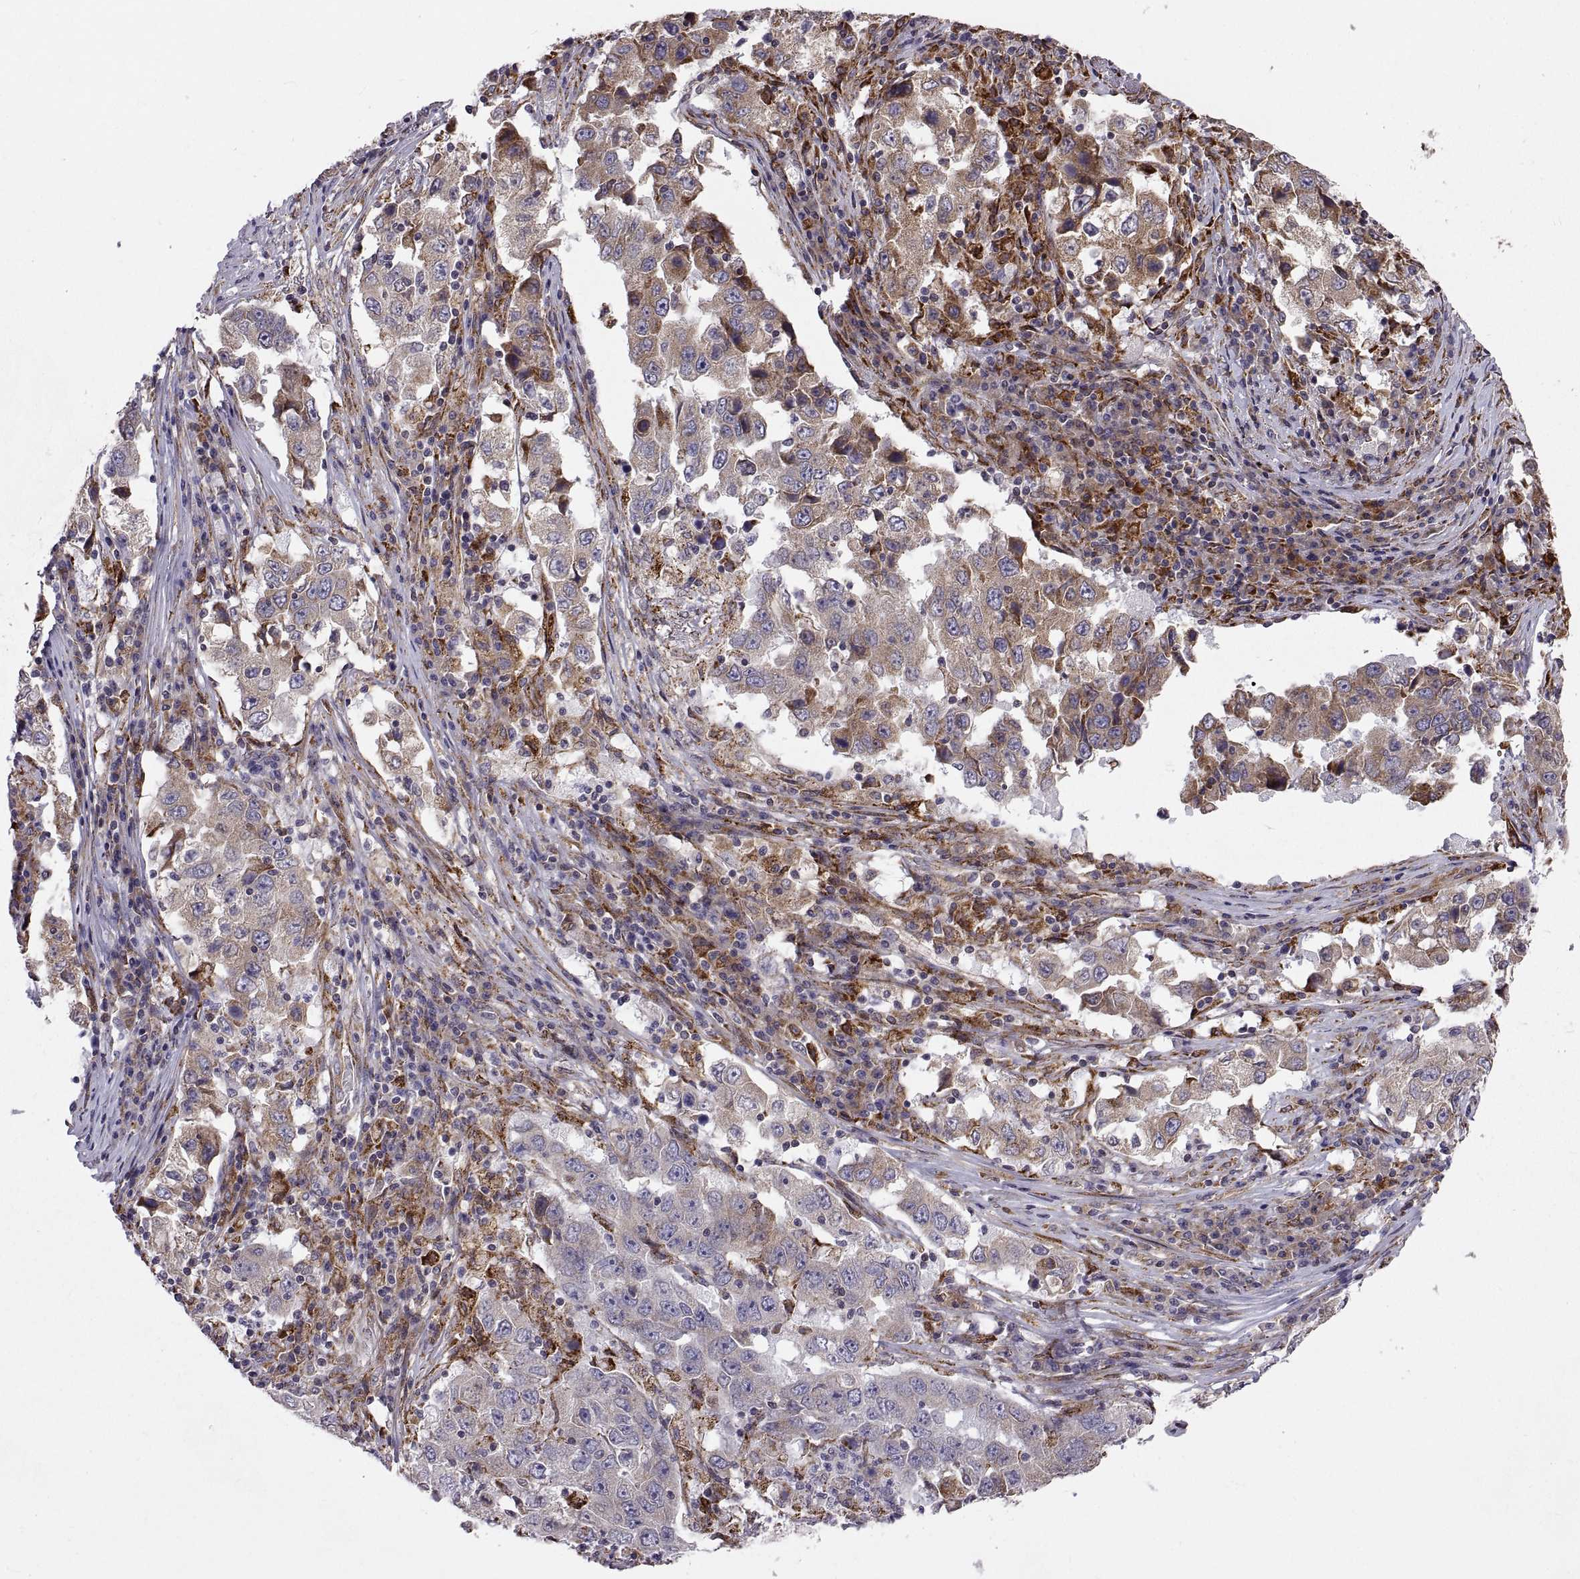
{"staining": {"intensity": "moderate", "quantity": "<25%", "location": "cytoplasmic/membranous"}, "tissue": "lung cancer", "cell_type": "Tumor cells", "image_type": "cancer", "snomed": [{"axis": "morphology", "description": "Adenocarcinoma, NOS"}, {"axis": "topography", "description": "Lung"}], "caption": "Tumor cells reveal low levels of moderate cytoplasmic/membranous positivity in approximately <25% of cells in human lung adenocarcinoma. The staining is performed using DAB brown chromogen to label protein expression. The nuclei are counter-stained blue using hematoxylin.", "gene": "PLEKHB2", "patient": {"sex": "male", "age": 73}}